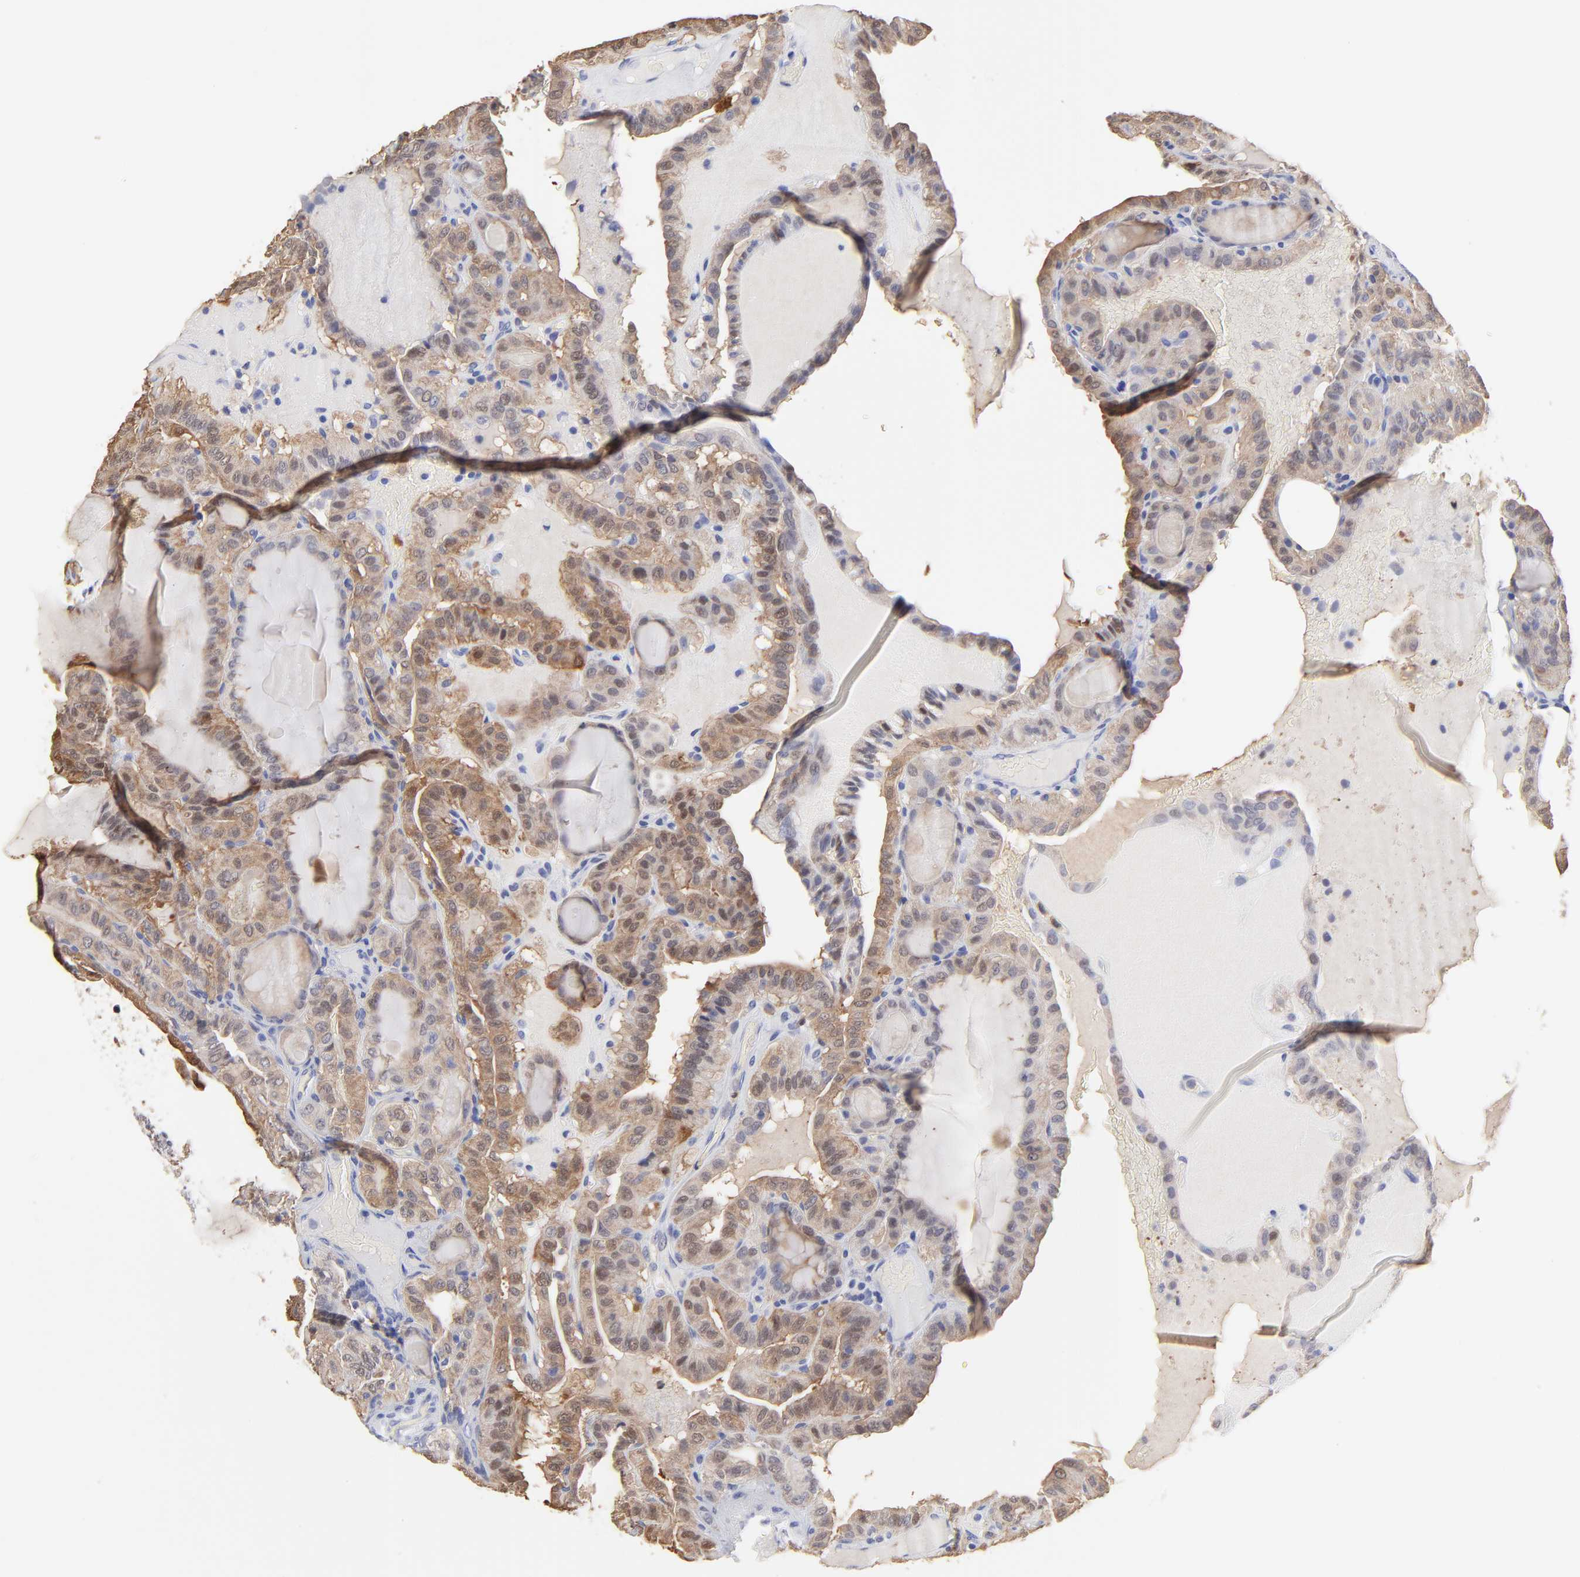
{"staining": {"intensity": "moderate", "quantity": ">75%", "location": "cytoplasmic/membranous,nuclear"}, "tissue": "thyroid cancer", "cell_type": "Tumor cells", "image_type": "cancer", "snomed": [{"axis": "morphology", "description": "Papillary adenocarcinoma, NOS"}, {"axis": "topography", "description": "Thyroid gland"}], "caption": "Immunohistochemical staining of thyroid papillary adenocarcinoma shows medium levels of moderate cytoplasmic/membranous and nuclear protein positivity in about >75% of tumor cells.", "gene": "SMARCA1", "patient": {"sex": "male", "age": 77}}